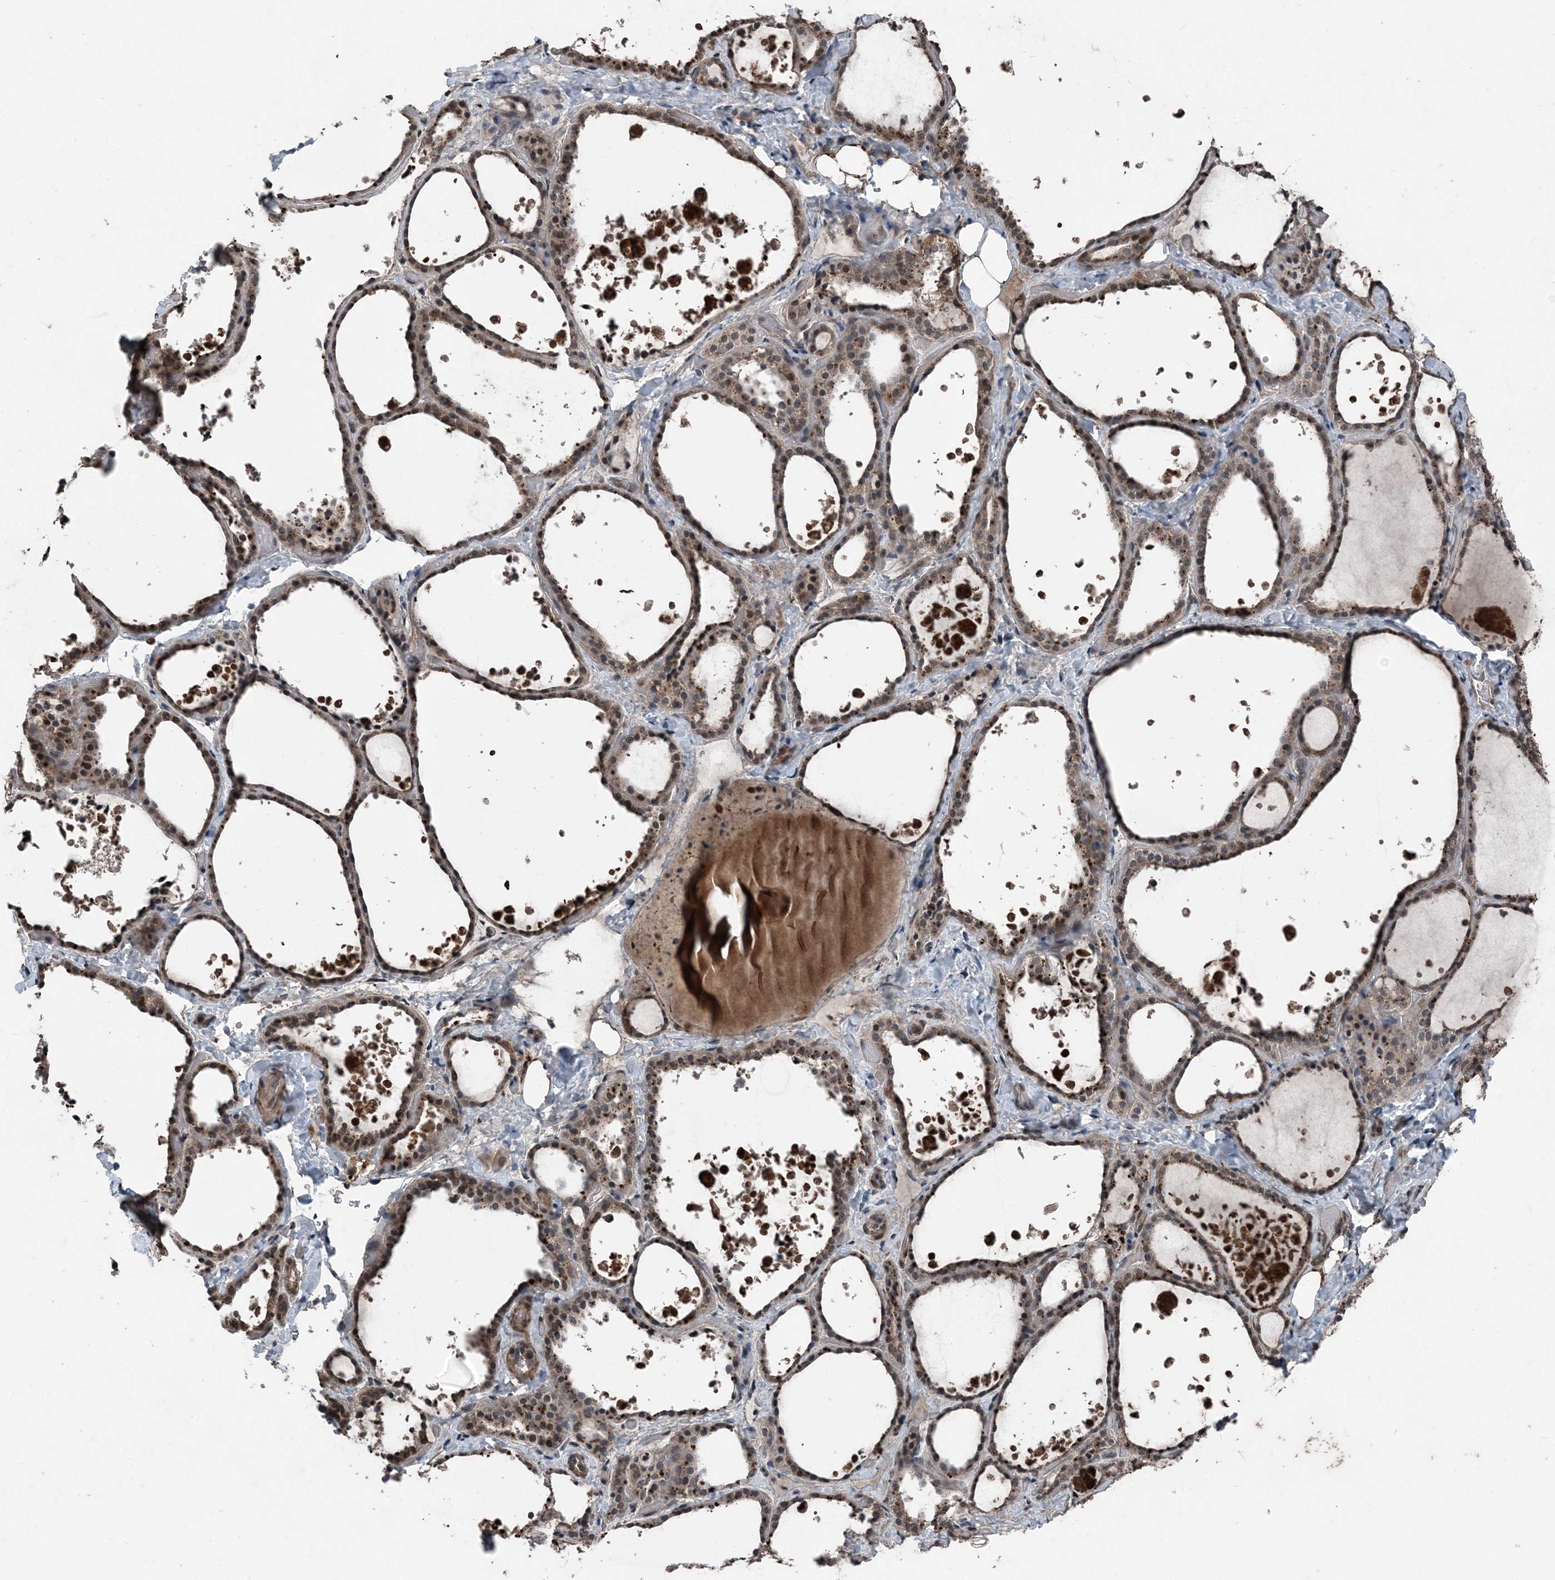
{"staining": {"intensity": "weak", "quantity": "25%-75%", "location": "cytoplasmic/membranous,nuclear"}, "tissue": "thyroid gland", "cell_type": "Glandular cells", "image_type": "normal", "snomed": [{"axis": "morphology", "description": "Normal tissue, NOS"}, {"axis": "topography", "description": "Thyroid gland"}], "caption": "IHC staining of unremarkable thyroid gland, which shows low levels of weak cytoplasmic/membranous,nuclear positivity in approximately 25%-75% of glandular cells indicating weak cytoplasmic/membranous,nuclear protein expression. The staining was performed using DAB (brown) for protein detection and nuclei were counterstained in hematoxylin (blue).", "gene": "CFL1", "patient": {"sex": "female", "age": 44}}